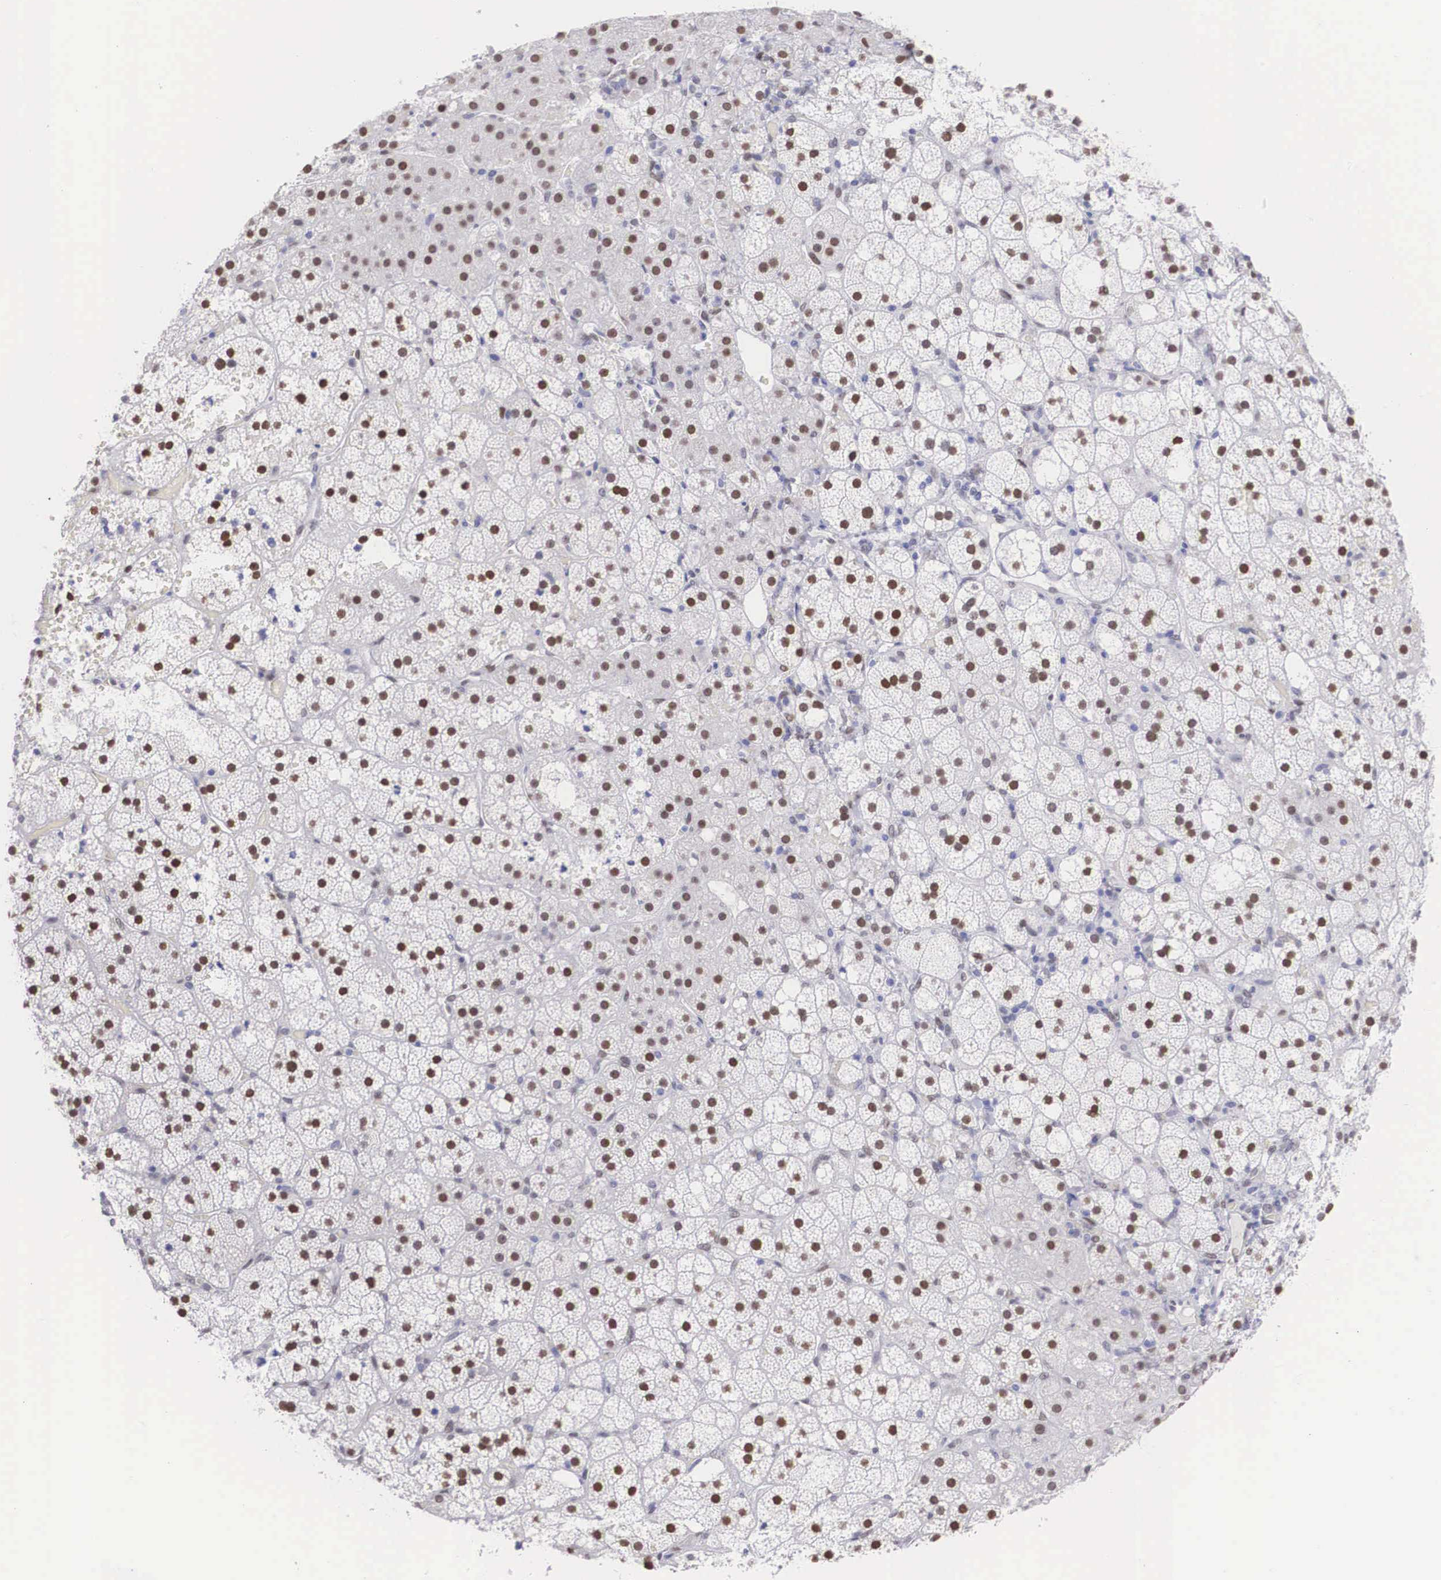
{"staining": {"intensity": "strong", "quantity": ">75%", "location": "nuclear"}, "tissue": "adrenal gland", "cell_type": "Glandular cells", "image_type": "normal", "snomed": [{"axis": "morphology", "description": "Normal tissue, NOS"}, {"axis": "topography", "description": "Adrenal gland"}], "caption": "Protein staining exhibits strong nuclear staining in about >75% of glandular cells in normal adrenal gland.", "gene": "HMGN5", "patient": {"sex": "male", "age": 53}}